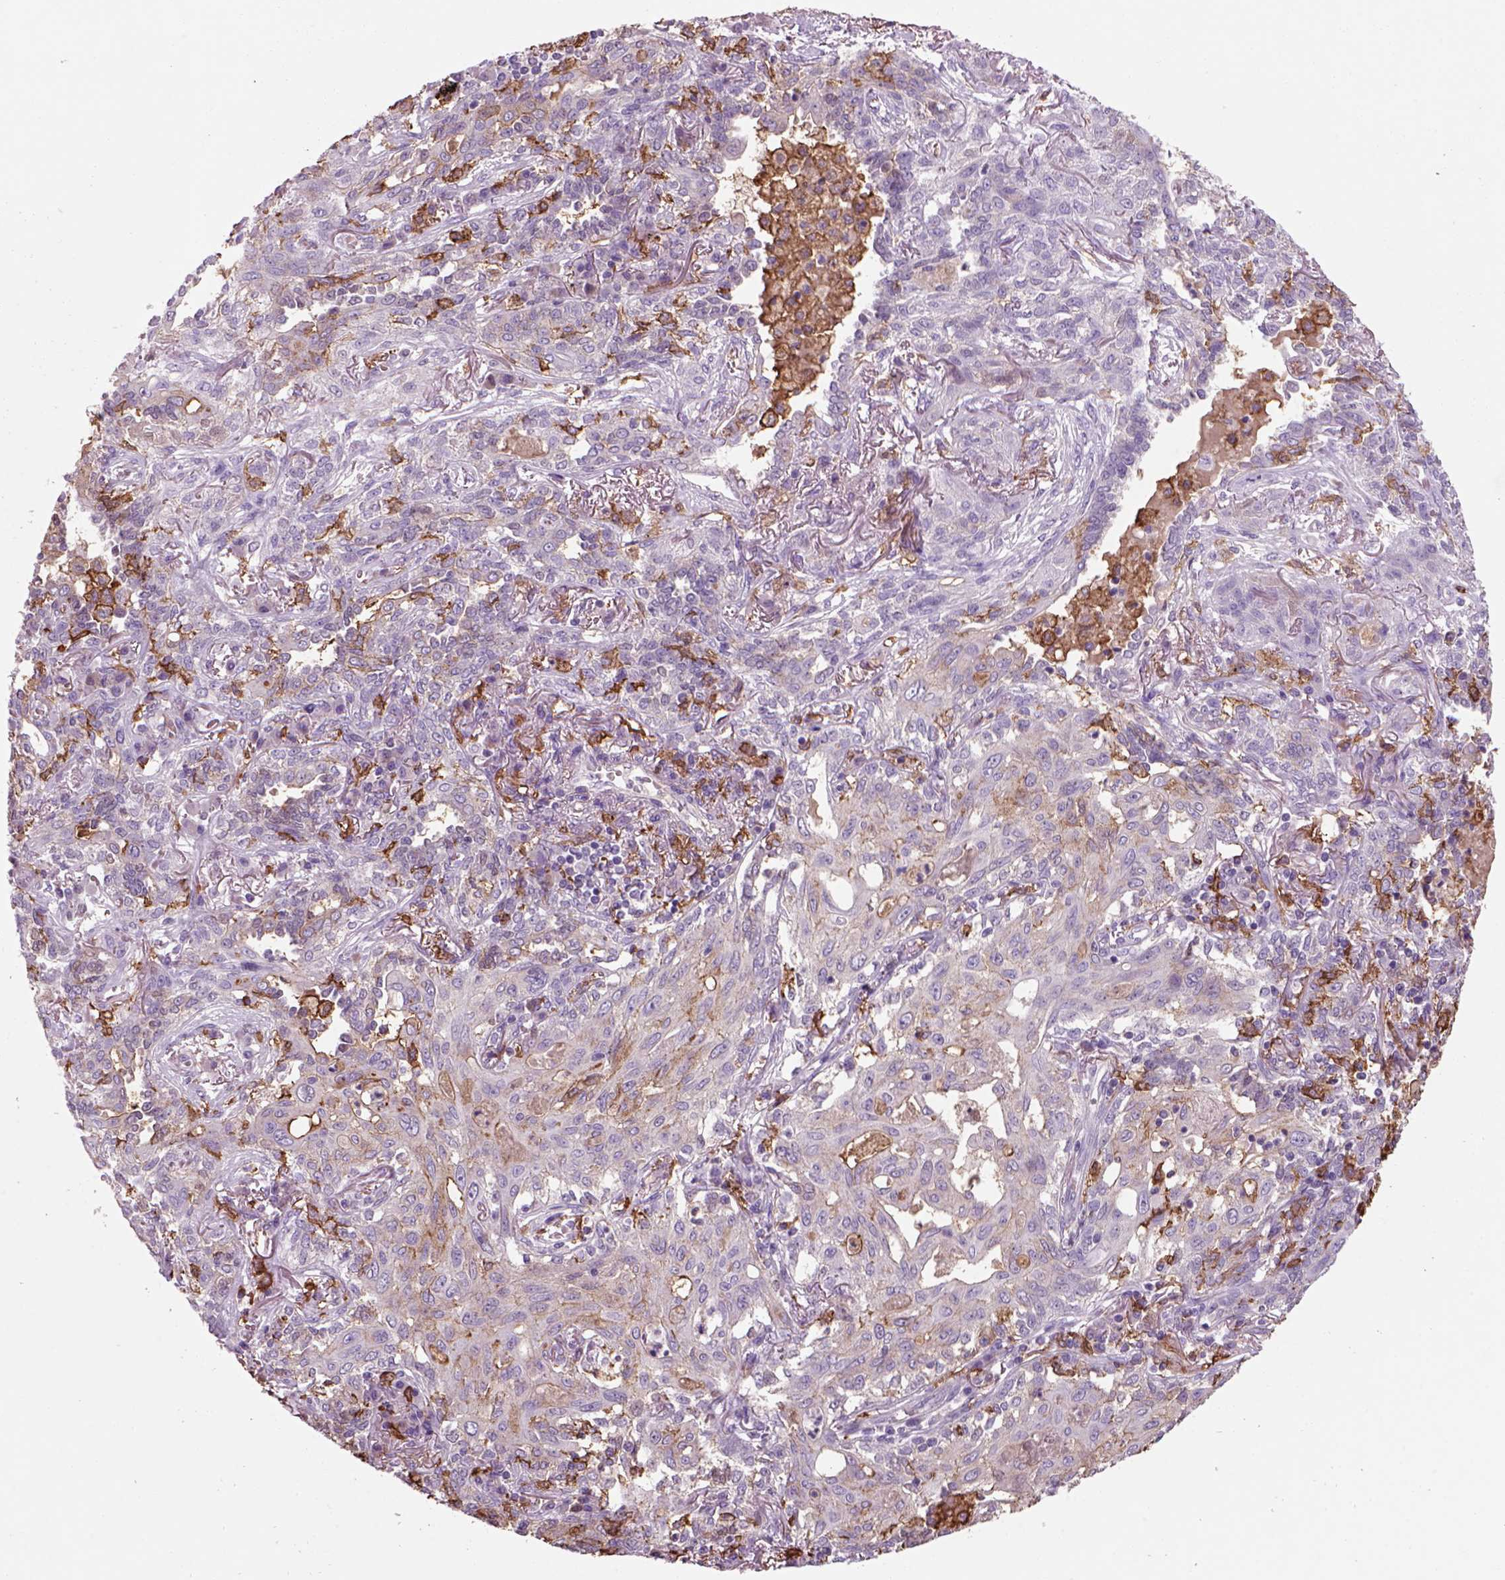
{"staining": {"intensity": "negative", "quantity": "none", "location": "none"}, "tissue": "lung cancer", "cell_type": "Tumor cells", "image_type": "cancer", "snomed": [{"axis": "morphology", "description": "Squamous cell carcinoma, NOS"}, {"axis": "topography", "description": "Lung"}], "caption": "A high-resolution histopathology image shows IHC staining of lung cancer (squamous cell carcinoma), which shows no significant positivity in tumor cells.", "gene": "CD14", "patient": {"sex": "female", "age": 70}}